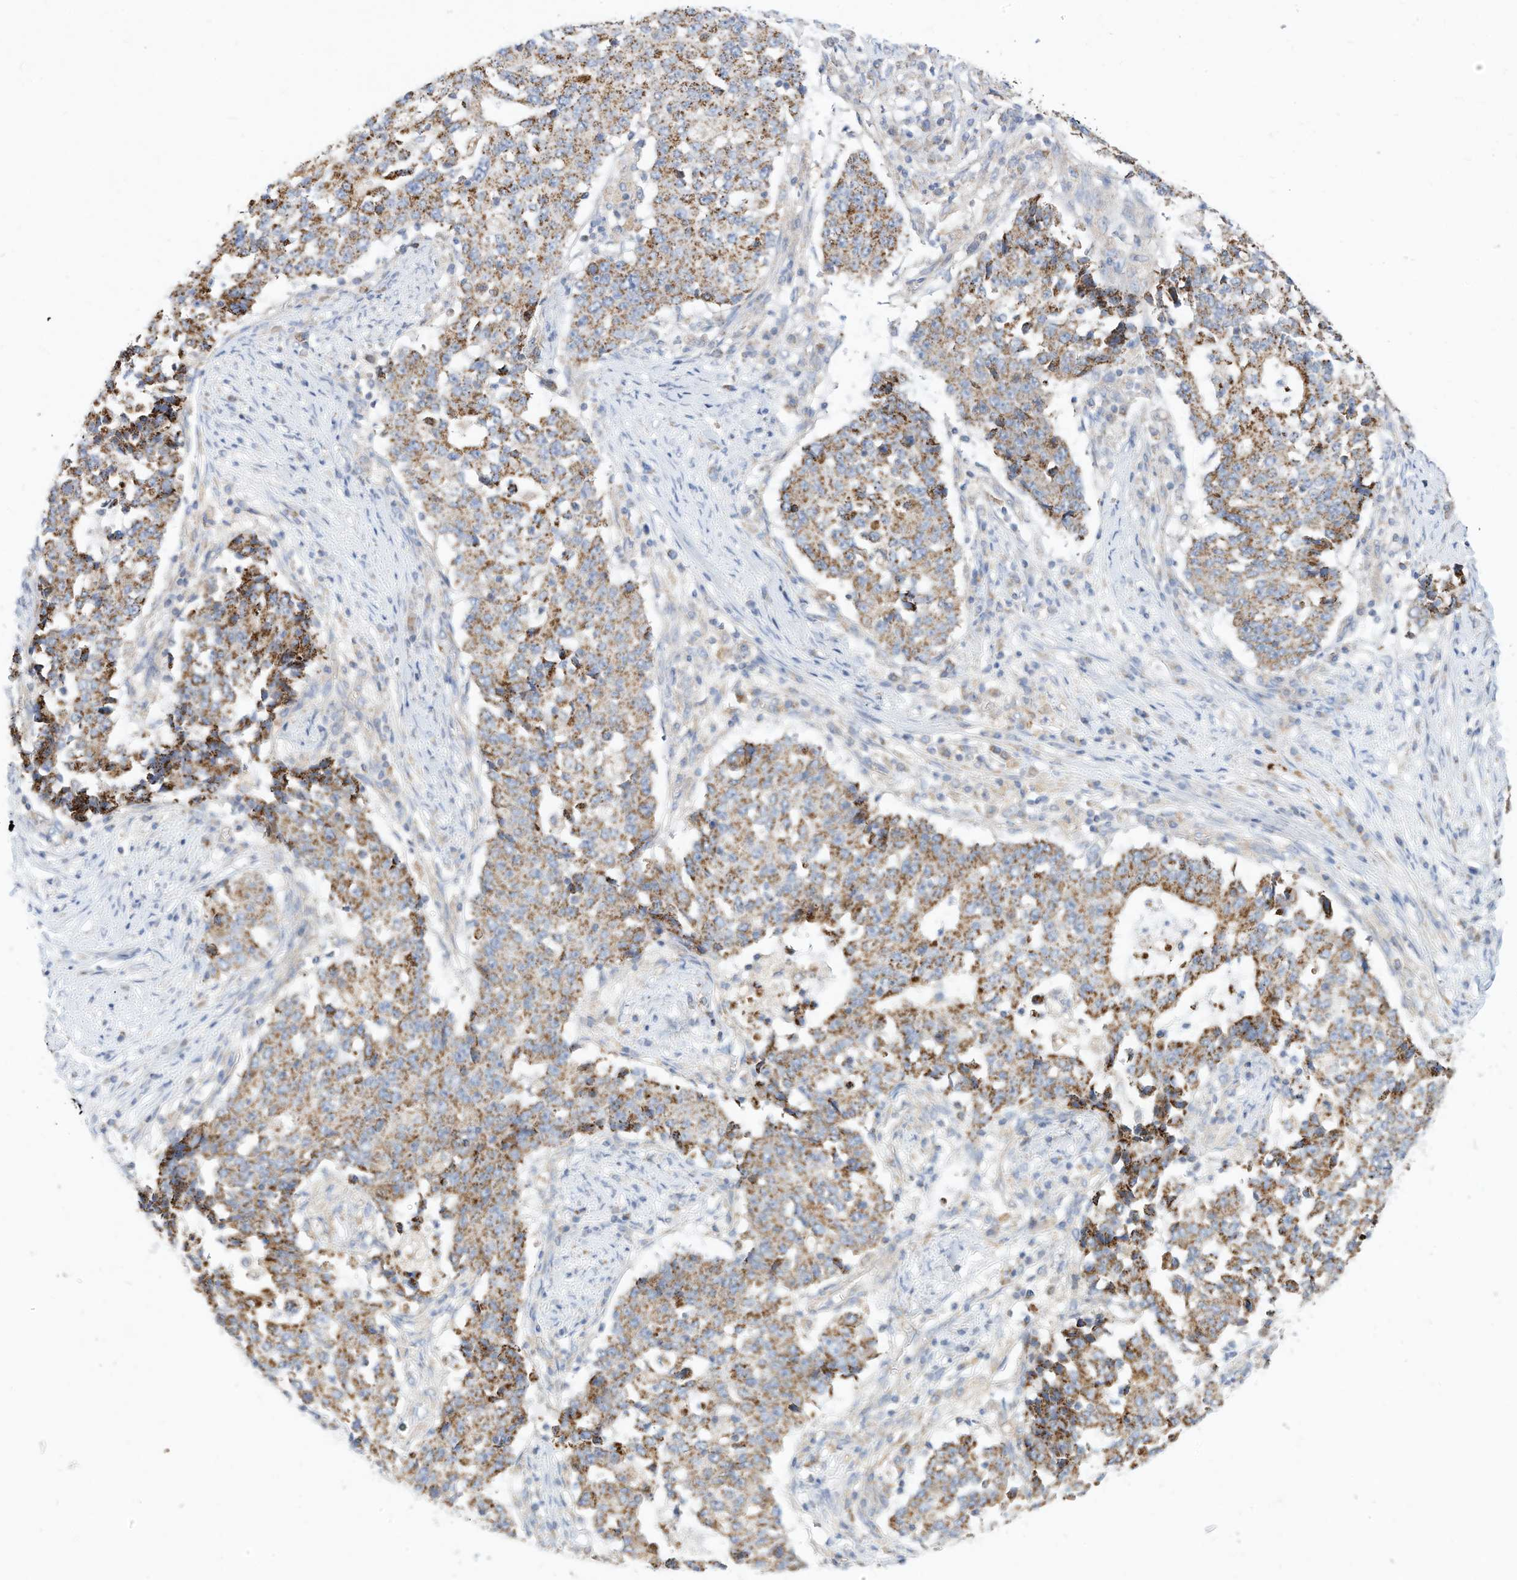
{"staining": {"intensity": "moderate", "quantity": ">75%", "location": "cytoplasmic/membranous"}, "tissue": "stomach cancer", "cell_type": "Tumor cells", "image_type": "cancer", "snomed": [{"axis": "morphology", "description": "Adenocarcinoma, NOS"}, {"axis": "topography", "description": "Stomach"}], "caption": "IHC micrograph of neoplastic tissue: adenocarcinoma (stomach) stained using IHC shows medium levels of moderate protein expression localized specifically in the cytoplasmic/membranous of tumor cells, appearing as a cytoplasmic/membranous brown color.", "gene": "RHOH", "patient": {"sex": "male", "age": 59}}